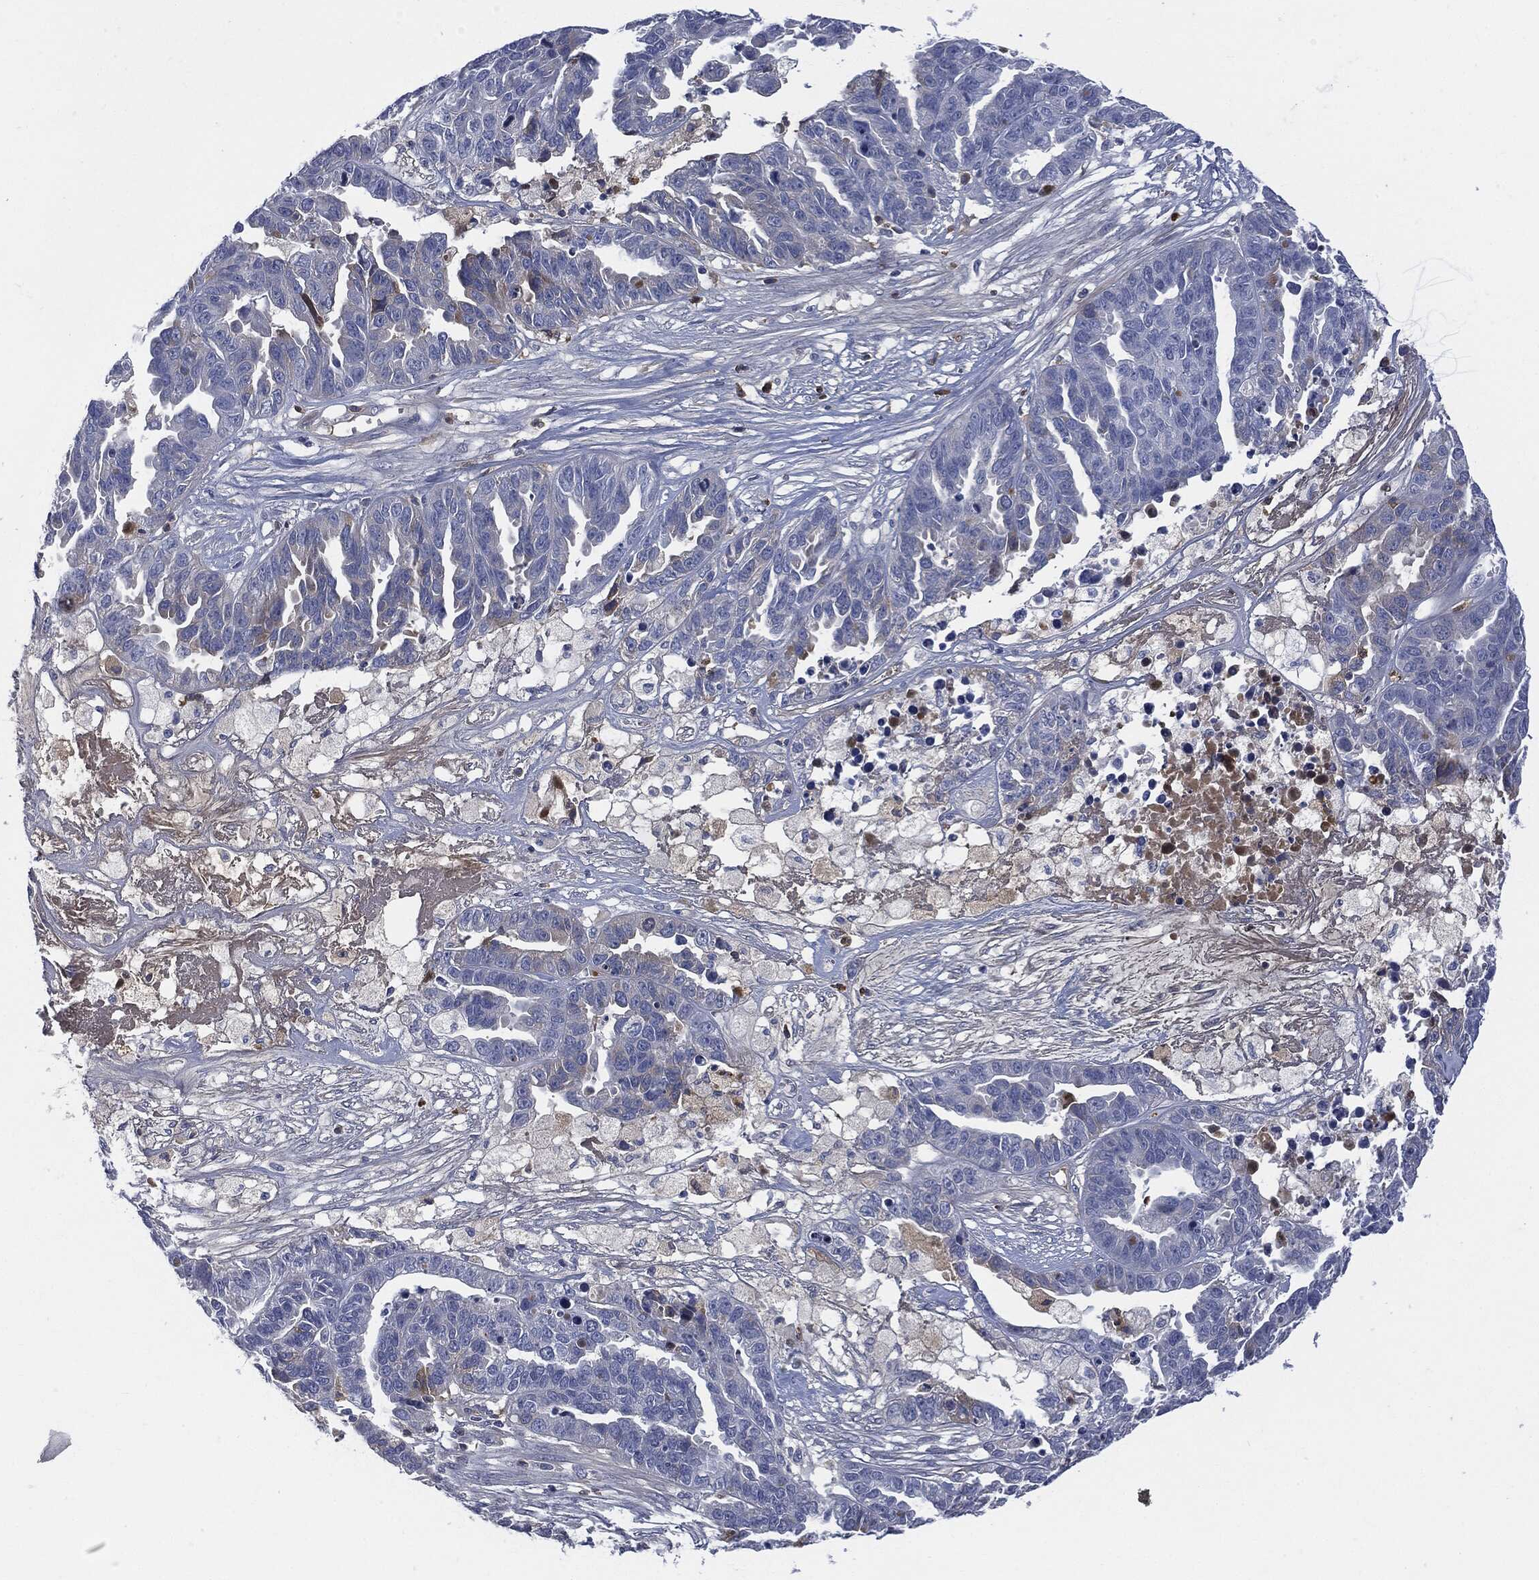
{"staining": {"intensity": "negative", "quantity": "none", "location": "none"}, "tissue": "ovarian cancer", "cell_type": "Tumor cells", "image_type": "cancer", "snomed": [{"axis": "morphology", "description": "Cystadenocarcinoma, serous, NOS"}, {"axis": "topography", "description": "Ovary"}], "caption": "This photomicrograph is of ovarian cancer stained with immunohistochemistry to label a protein in brown with the nuclei are counter-stained blue. There is no expression in tumor cells.", "gene": "BTK", "patient": {"sex": "female", "age": 87}}